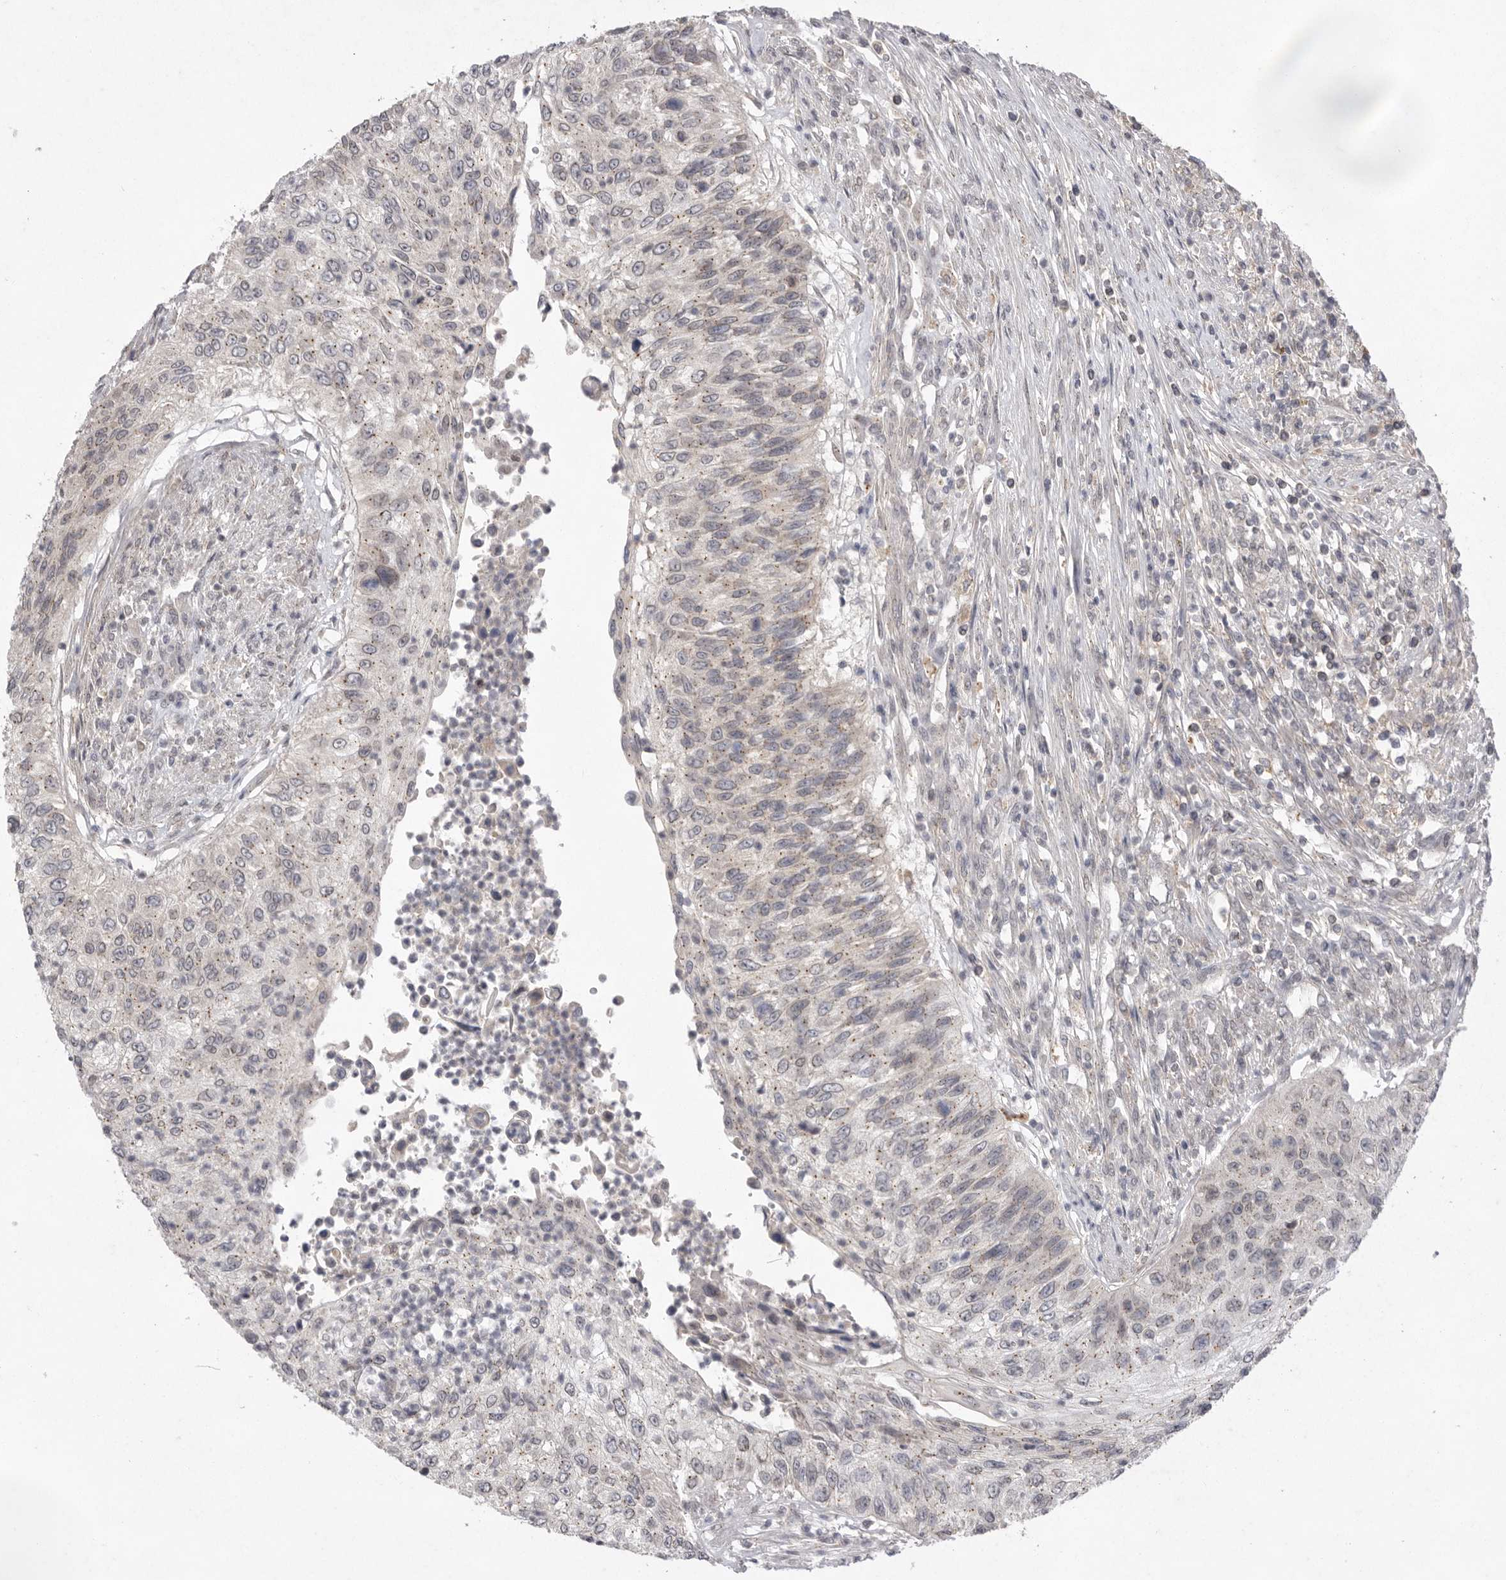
{"staining": {"intensity": "weak", "quantity": "25%-75%", "location": "cytoplasmic/membranous"}, "tissue": "urothelial cancer", "cell_type": "Tumor cells", "image_type": "cancer", "snomed": [{"axis": "morphology", "description": "Urothelial carcinoma, High grade"}, {"axis": "topography", "description": "Urinary bladder"}], "caption": "Weak cytoplasmic/membranous protein expression is seen in about 25%-75% of tumor cells in urothelial carcinoma (high-grade). The staining was performed using DAB to visualize the protein expression in brown, while the nuclei were stained in blue with hematoxylin (Magnification: 20x).", "gene": "TLR3", "patient": {"sex": "female", "age": 60}}